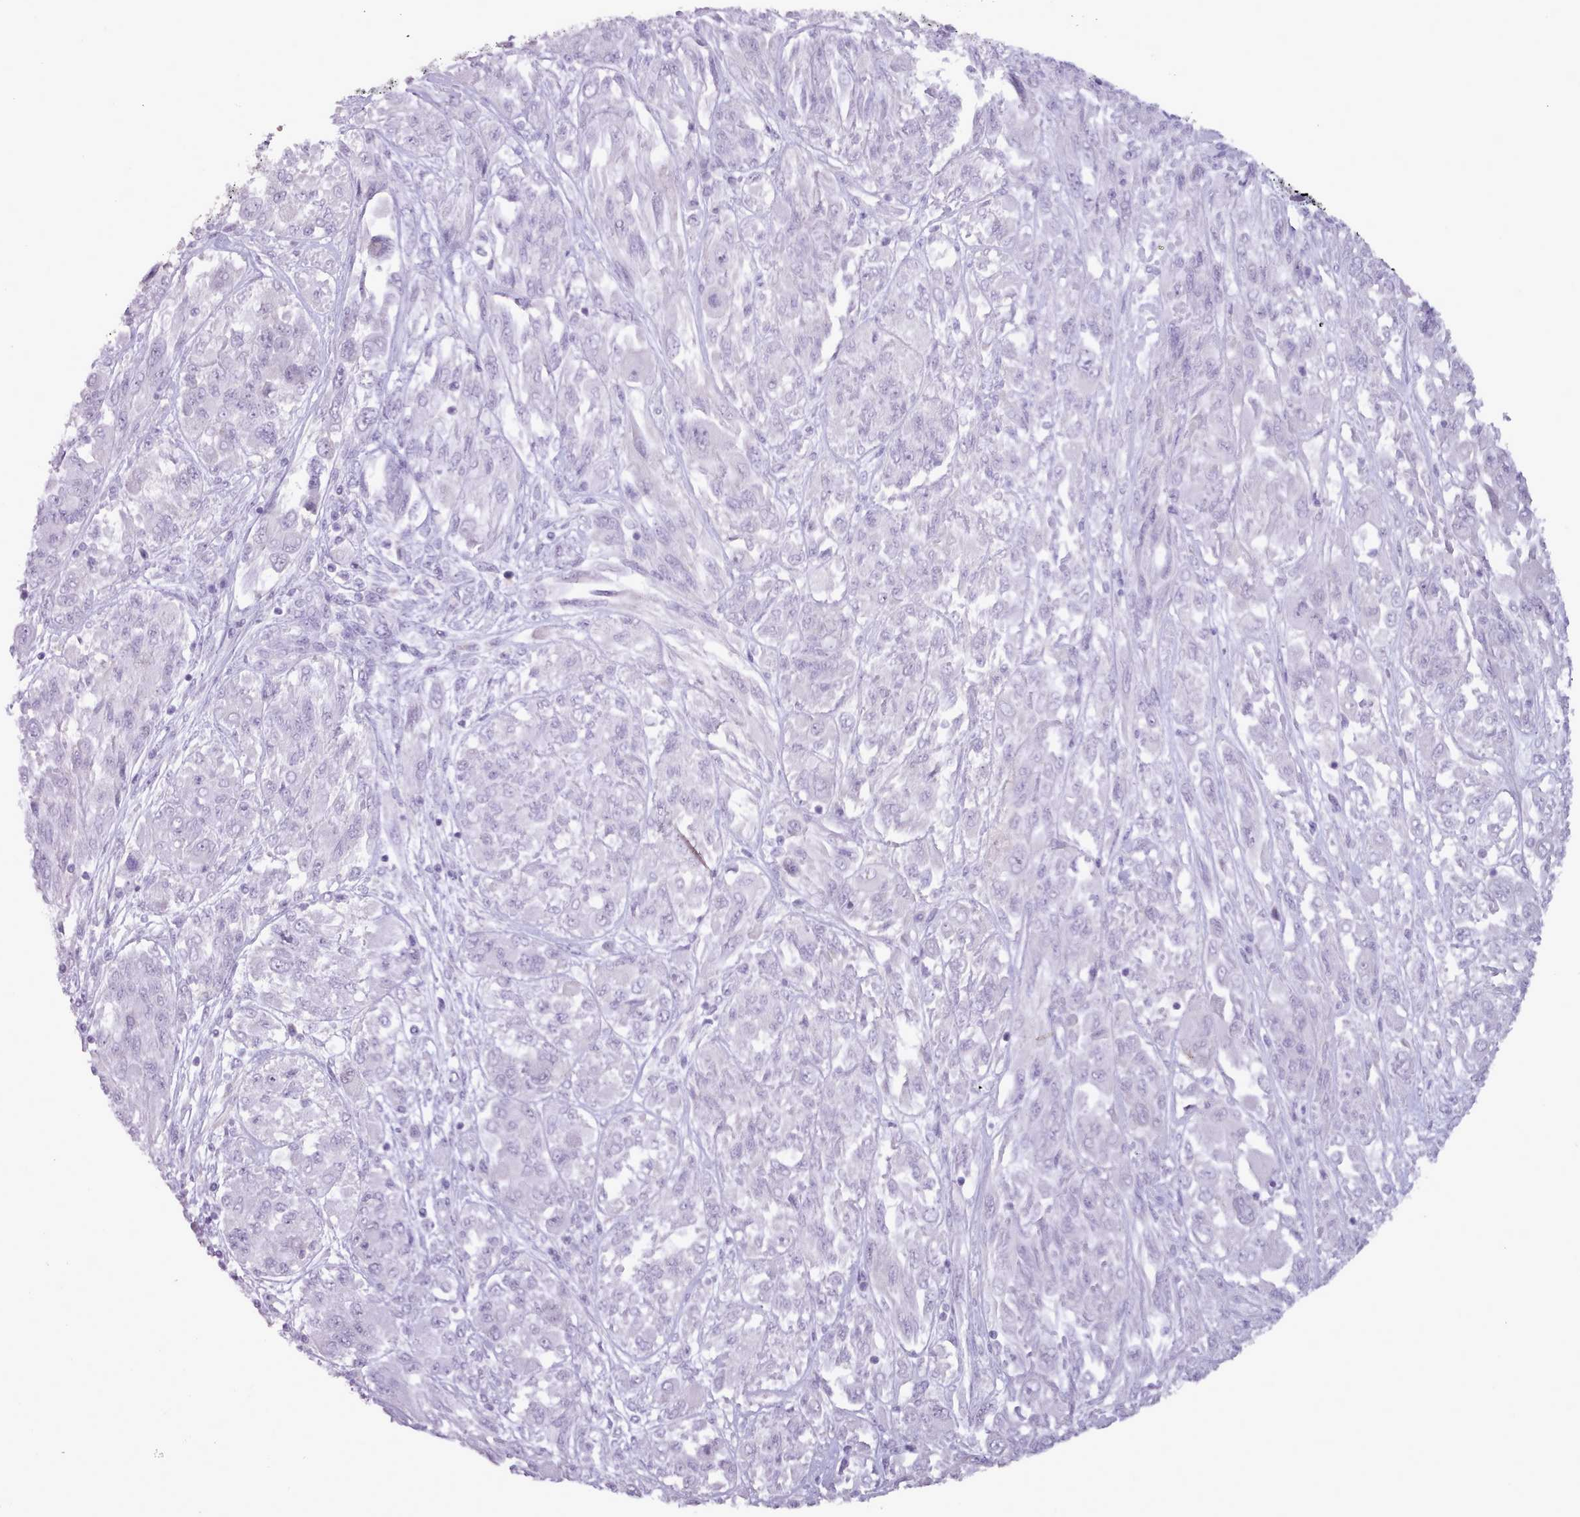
{"staining": {"intensity": "negative", "quantity": "none", "location": "none"}, "tissue": "melanoma", "cell_type": "Tumor cells", "image_type": "cancer", "snomed": [{"axis": "morphology", "description": "Malignant melanoma, NOS"}, {"axis": "topography", "description": "Skin"}], "caption": "DAB immunohistochemical staining of human malignant melanoma exhibits no significant positivity in tumor cells.", "gene": "BDKRB2", "patient": {"sex": "female", "age": 91}}